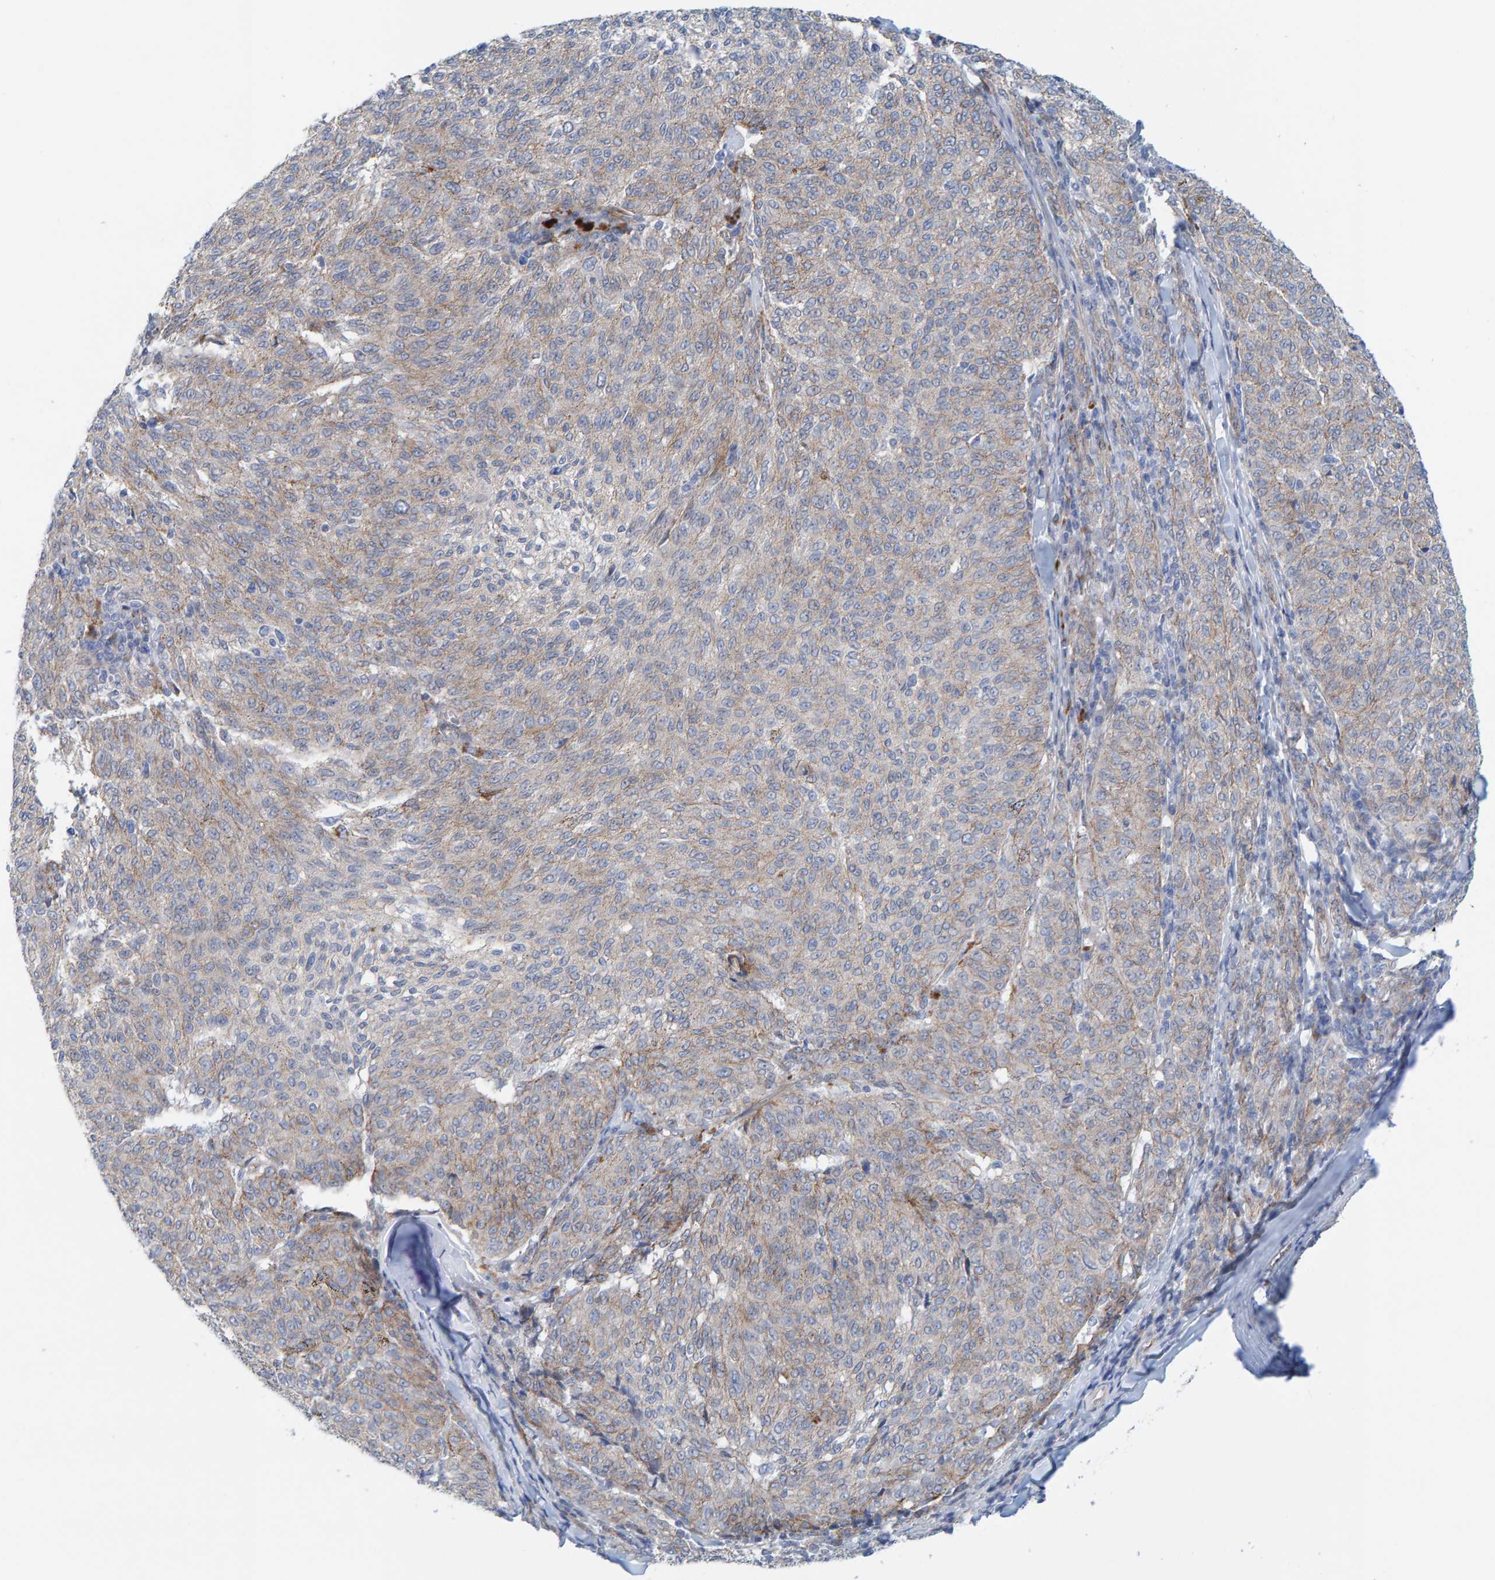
{"staining": {"intensity": "negative", "quantity": "none", "location": "none"}, "tissue": "melanoma", "cell_type": "Tumor cells", "image_type": "cancer", "snomed": [{"axis": "morphology", "description": "Malignant melanoma, NOS"}, {"axis": "topography", "description": "Skin"}], "caption": "The image shows no staining of tumor cells in malignant melanoma. (DAB (3,3'-diaminobenzidine) IHC, high magnification).", "gene": "KRBA2", "patient": {"sex": "female", "age": 72}}